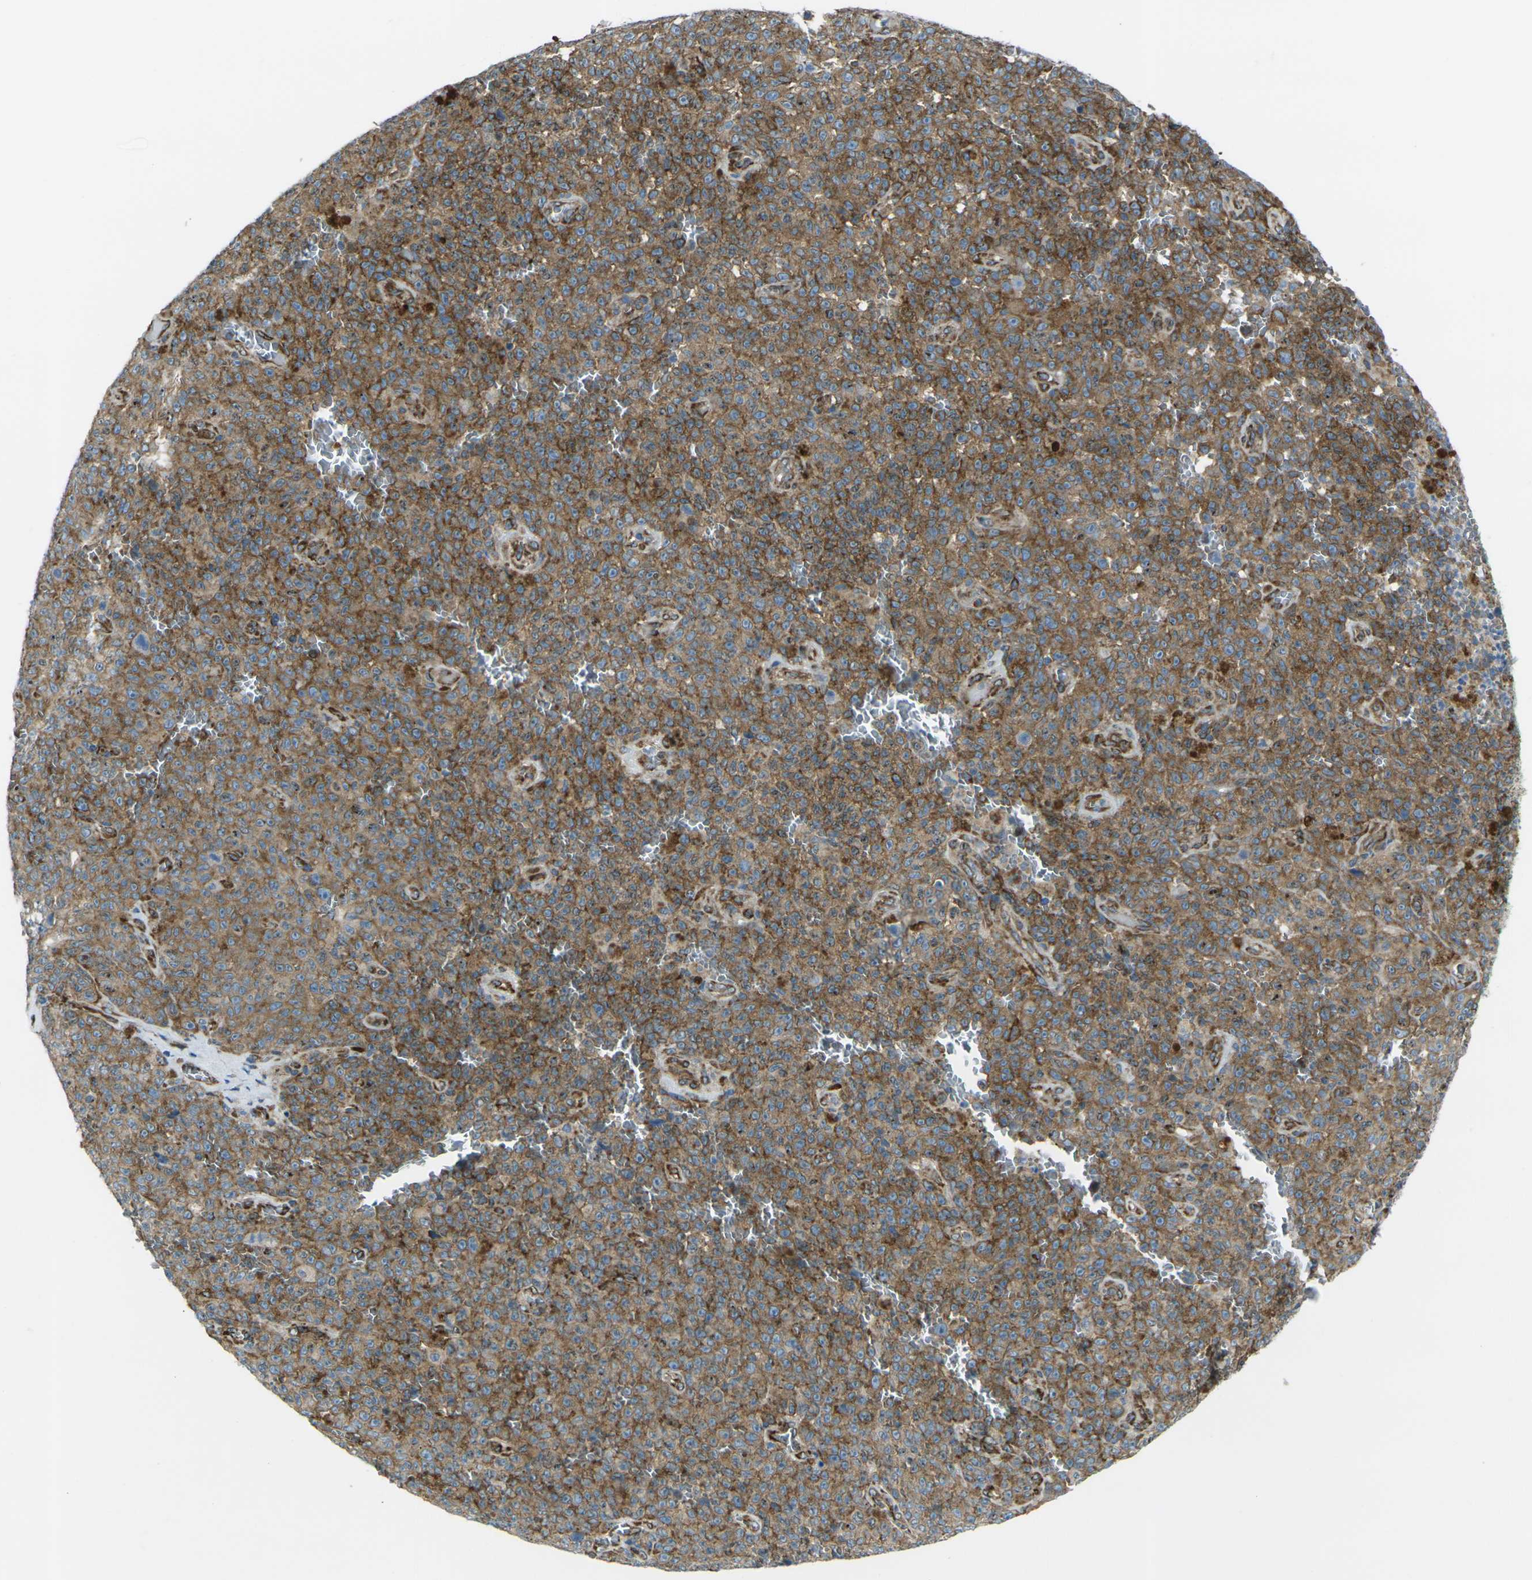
{"staining": {"intensity": "moderate", "quantity": ">75%", "location": "cytoplasmic/membranous"}, "tissue": "melanoma", "cell_type": "Tumor cells", "image_type": "cancer", "snomed": [{"axis": "morphology", "description": "Malignant melanoma, NOS"}, {"axis": "topography", "description": "Skin"}], "caption": "Melanoma tissue reveals moderate cytoplasmic/membranous staining in about >75% of tumor cells Nuclei are stained in blue.", "gene": "CELSR2", "patient": {"sex": "female", "age": 82}}